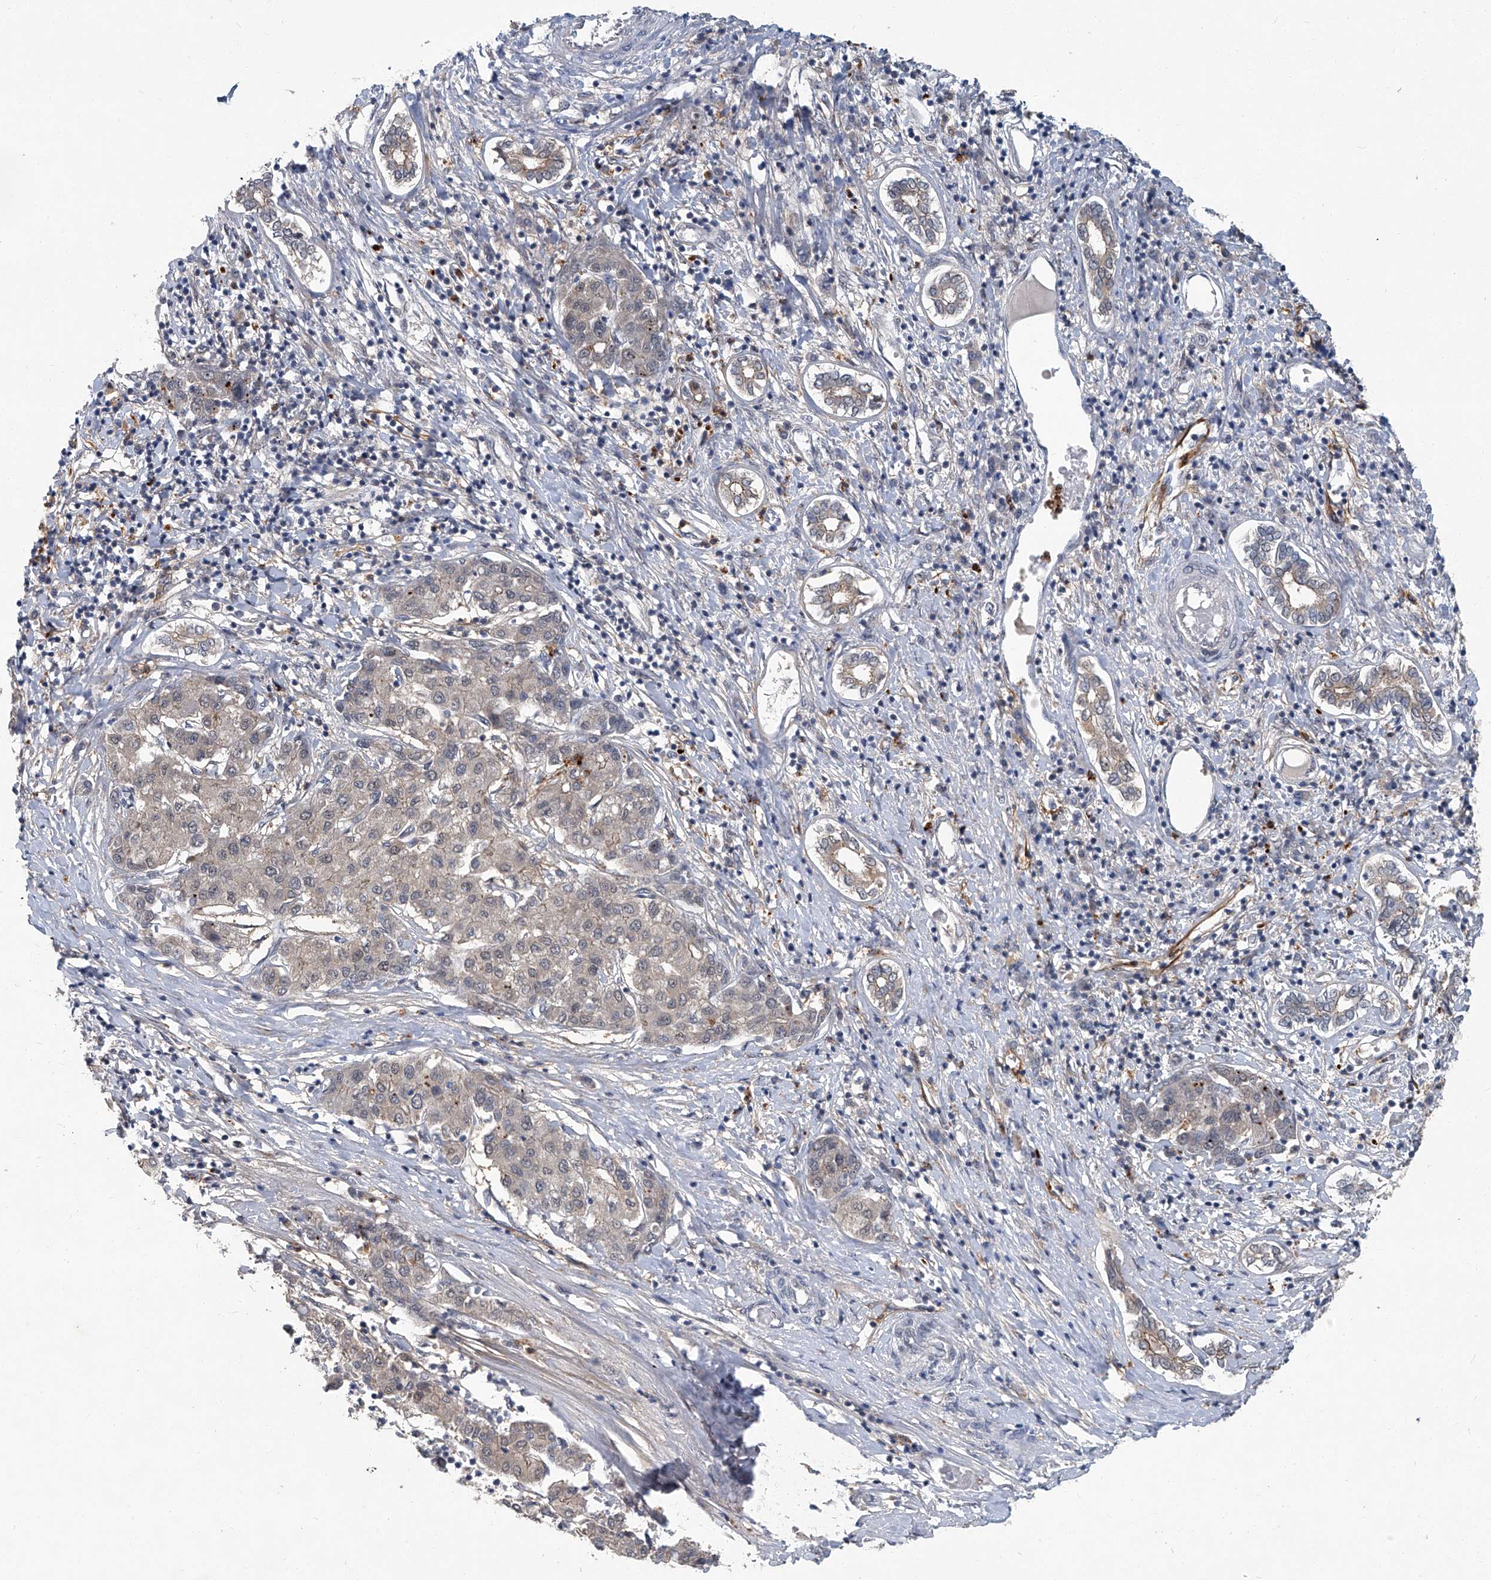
{"staining": {"intensity": "negative", "quantity": "none", "location": "none"}, "tissue": "liver cancer", "cell_type": "Tumor cells", "image_type": "cancer", "snomed": [{"axis": "morphology", "description": "Carcinoma, Hepatocellular, NOS"}, {"axis": "topography", "description": "Liver"}], "caption": "This is a micrograph of immunohistochemistry staining of liver hepatocellular carcinoma, which shows no positivity in tumor cells. (Stains: DAB (3,3'-diaminobenzidine) immunohistochemistry (IHC) with hematoxylin counter stain, Microscopy: brightfield microscopy at high magnification).", "gene": "AKNAD1", "patient": {"sex": "male", "age": 65}}